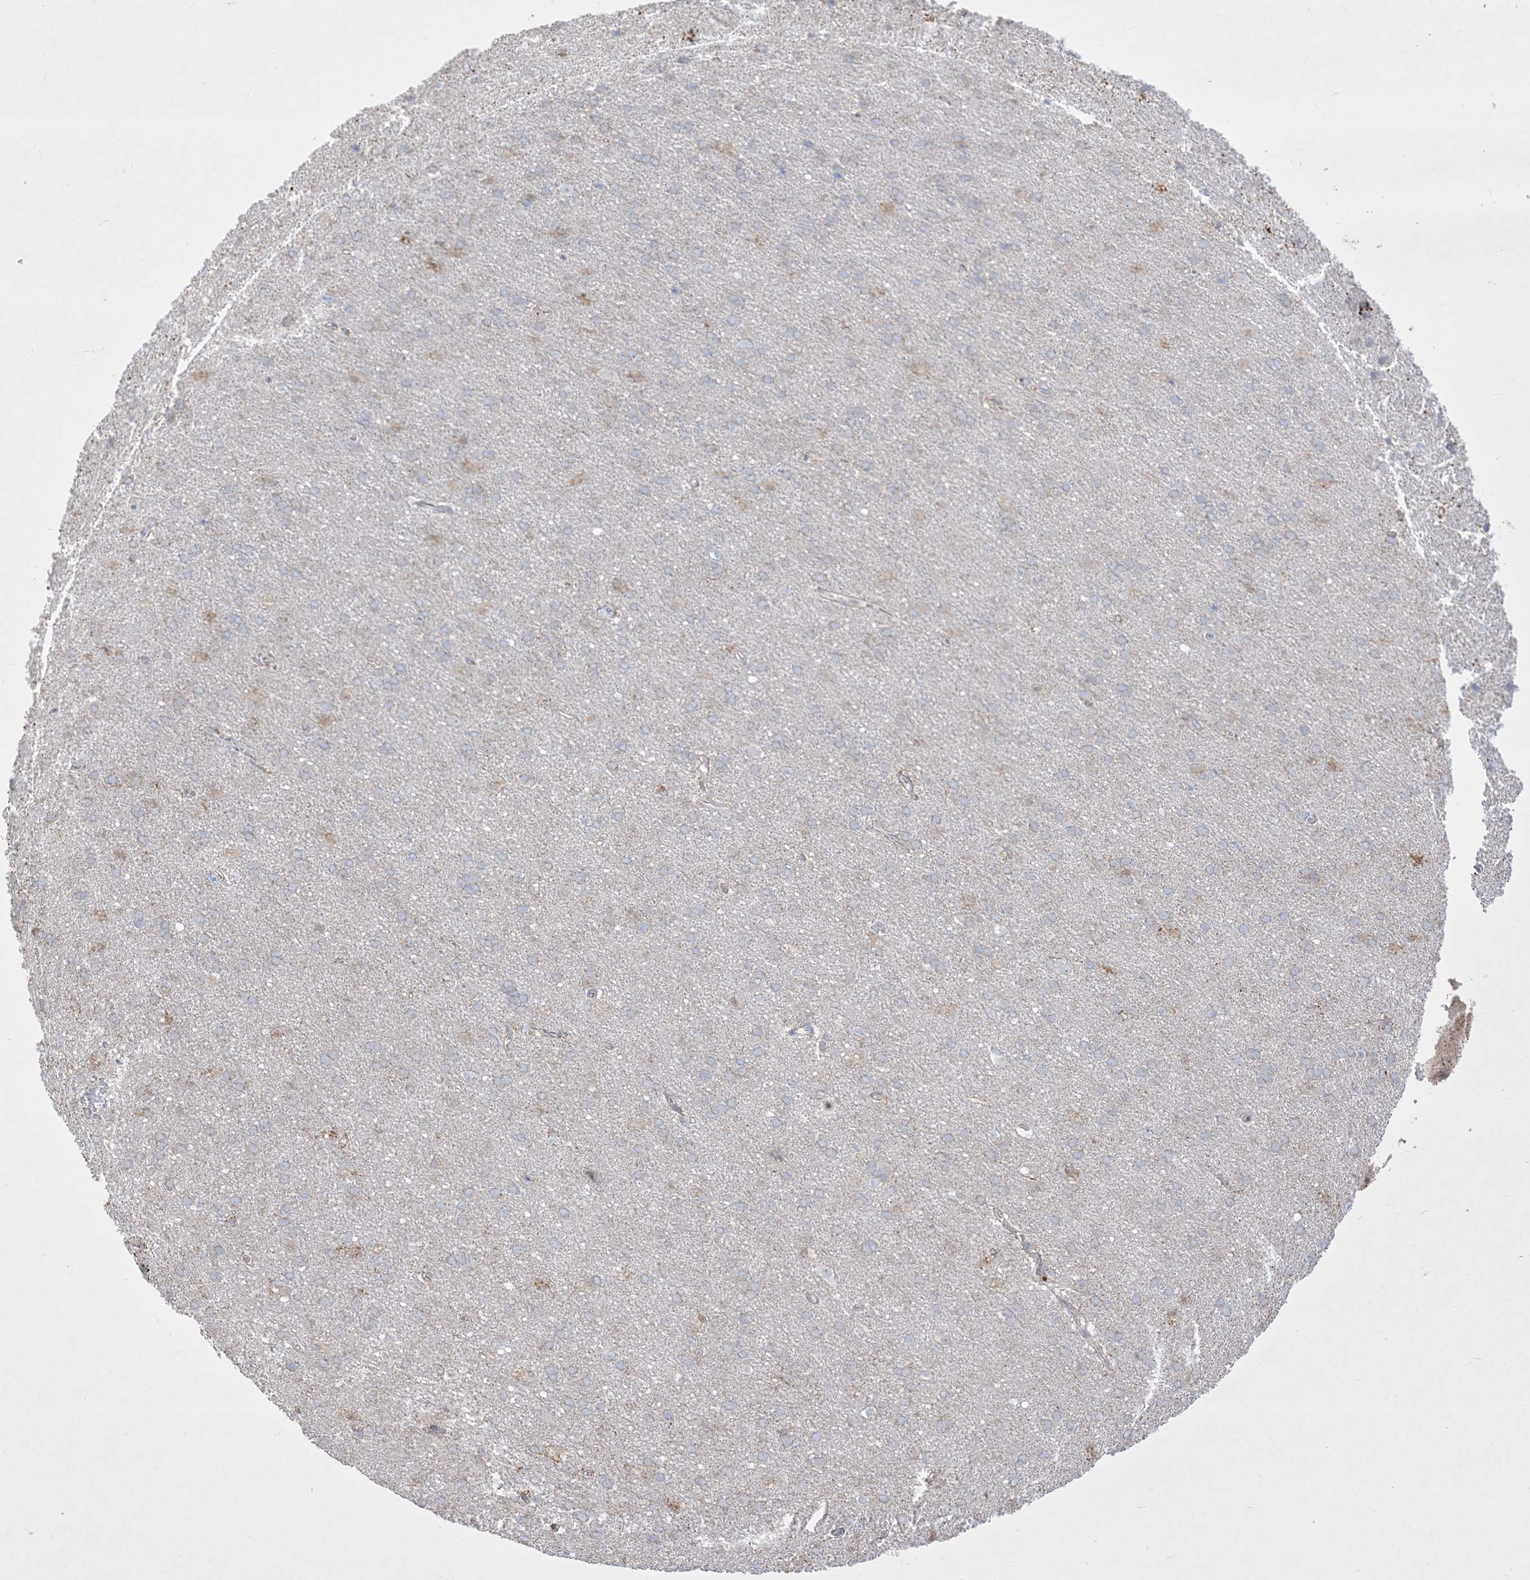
{"staining": {"intensity": "weak", "quantity": ">75%", "location": "cytoplasmic/membranous"}, "tissue": "cerebral cortex", "cell_type": "Endothelial cells", "image_type": "normal", "snomed": [{"axis": "morphology", "description": "Normal tissue, NOS"}, {"axis": "topography", "description": "Cerebral cortex"}], "caption": "Immunohistochemical staining of normal cerebral cortex displays >75% levels of weak cytoplasmic/membranous protein staining in about >75% of endothelial cells. (Stains: DAB in brown, nuclei in blue, Microscopy: brightfield microscopy at high magnification).", "gene": "BHLHE40", "patient": {"sex": "male", "age": 62}}